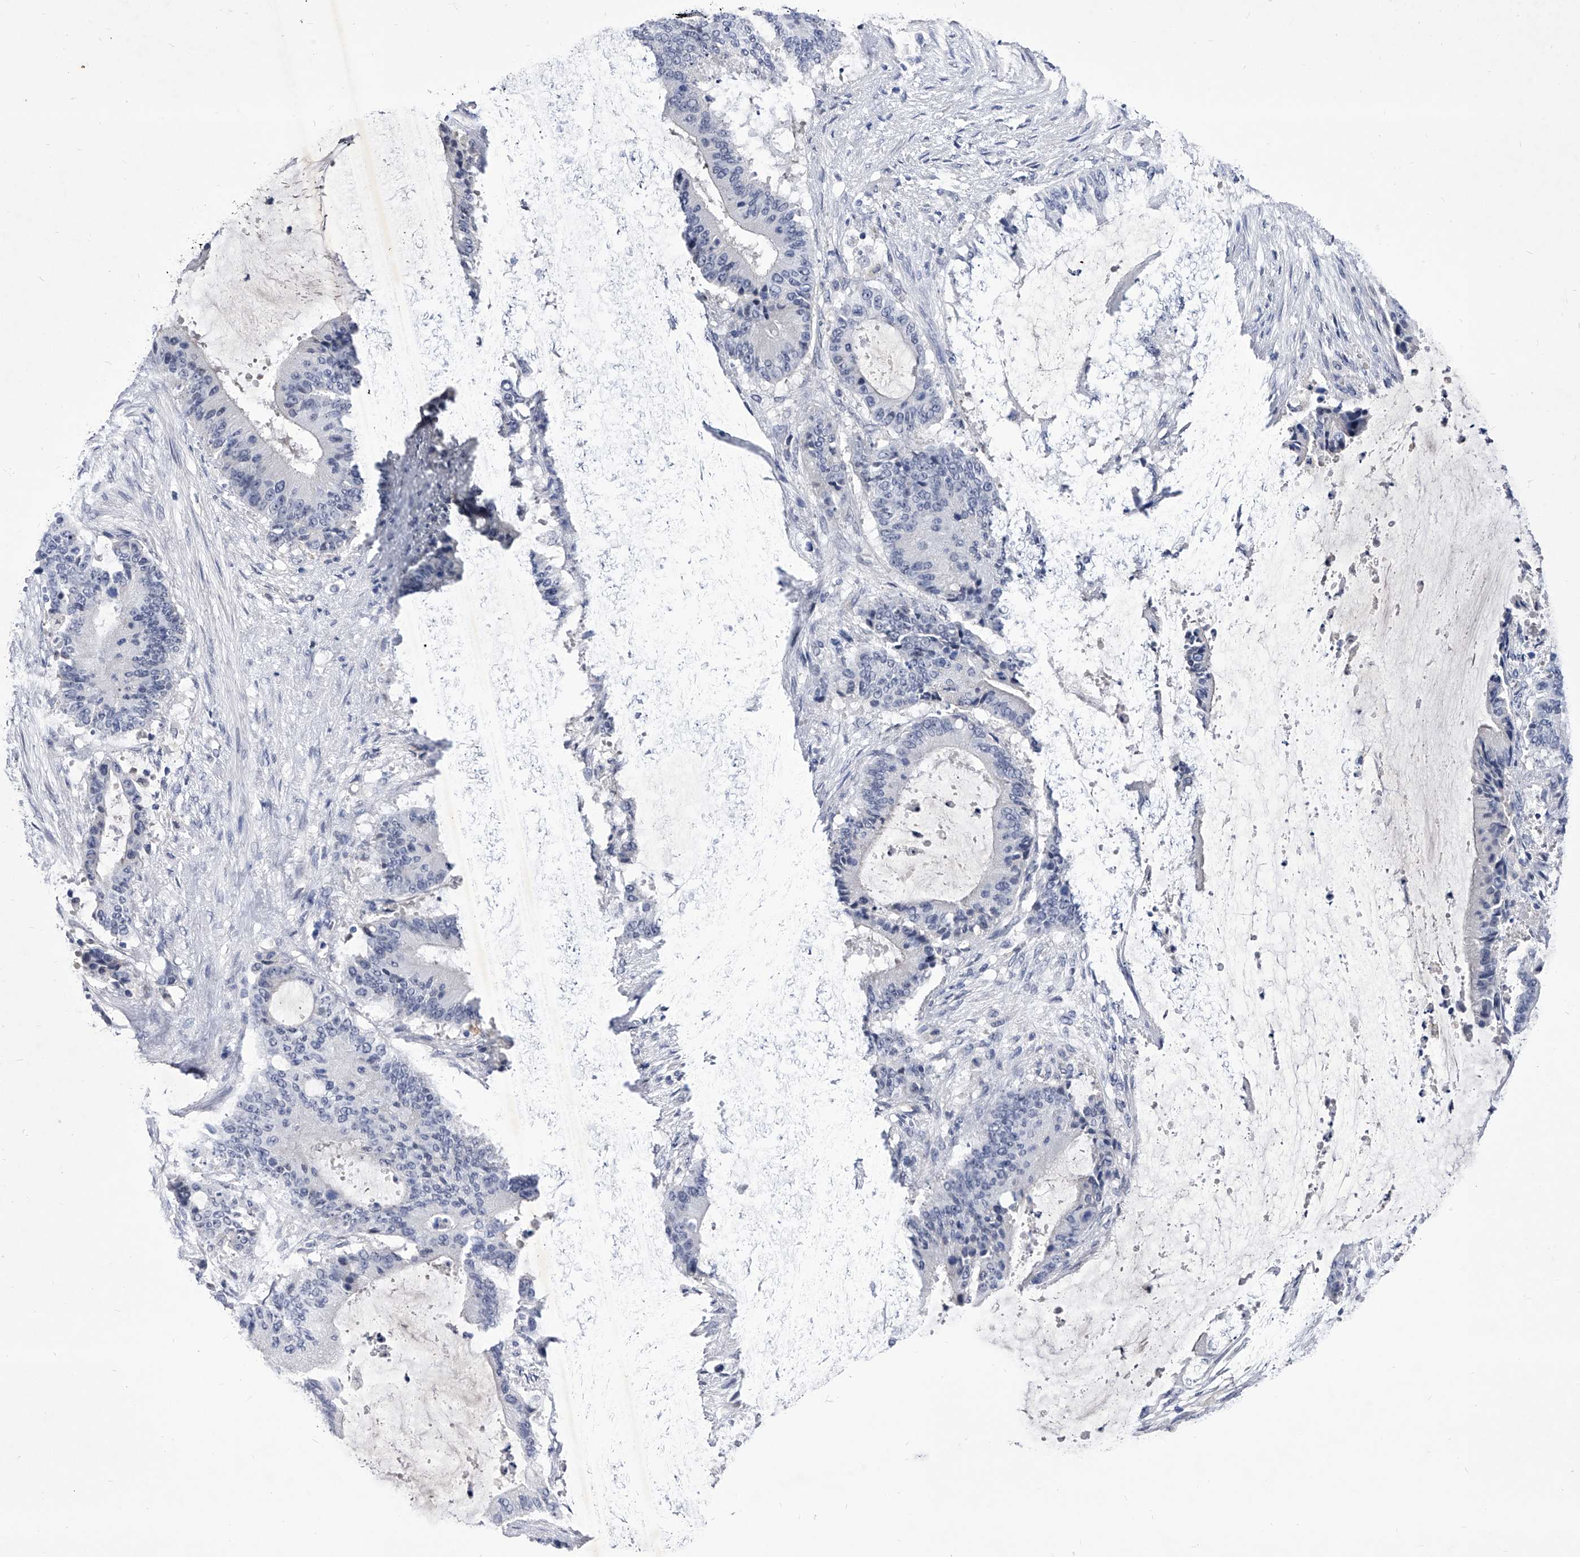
{"staining": {"intensity": "negative", "quantity": "none", "location": "none"}, "tissue": "liver cancer", "cell_type": "Tumor cells", "image_type": "cancer", "snomed": [{"axis": "morphology", "description": "Normal tissue, NOS"}, {"axis": "morphology", "description": "Cholangiocarcinoma"}, {"axis": "topography", "description": "Liver"}, {"axis": "topography", "description": "Peripheral nerve tissue"}], "caption": "Liver cholangiocarcinoma stained for a protein using IHC reveals no positivity tumor cells.", "gene": "CRISP2", "patient": {"sex": "female", "age": 73}}